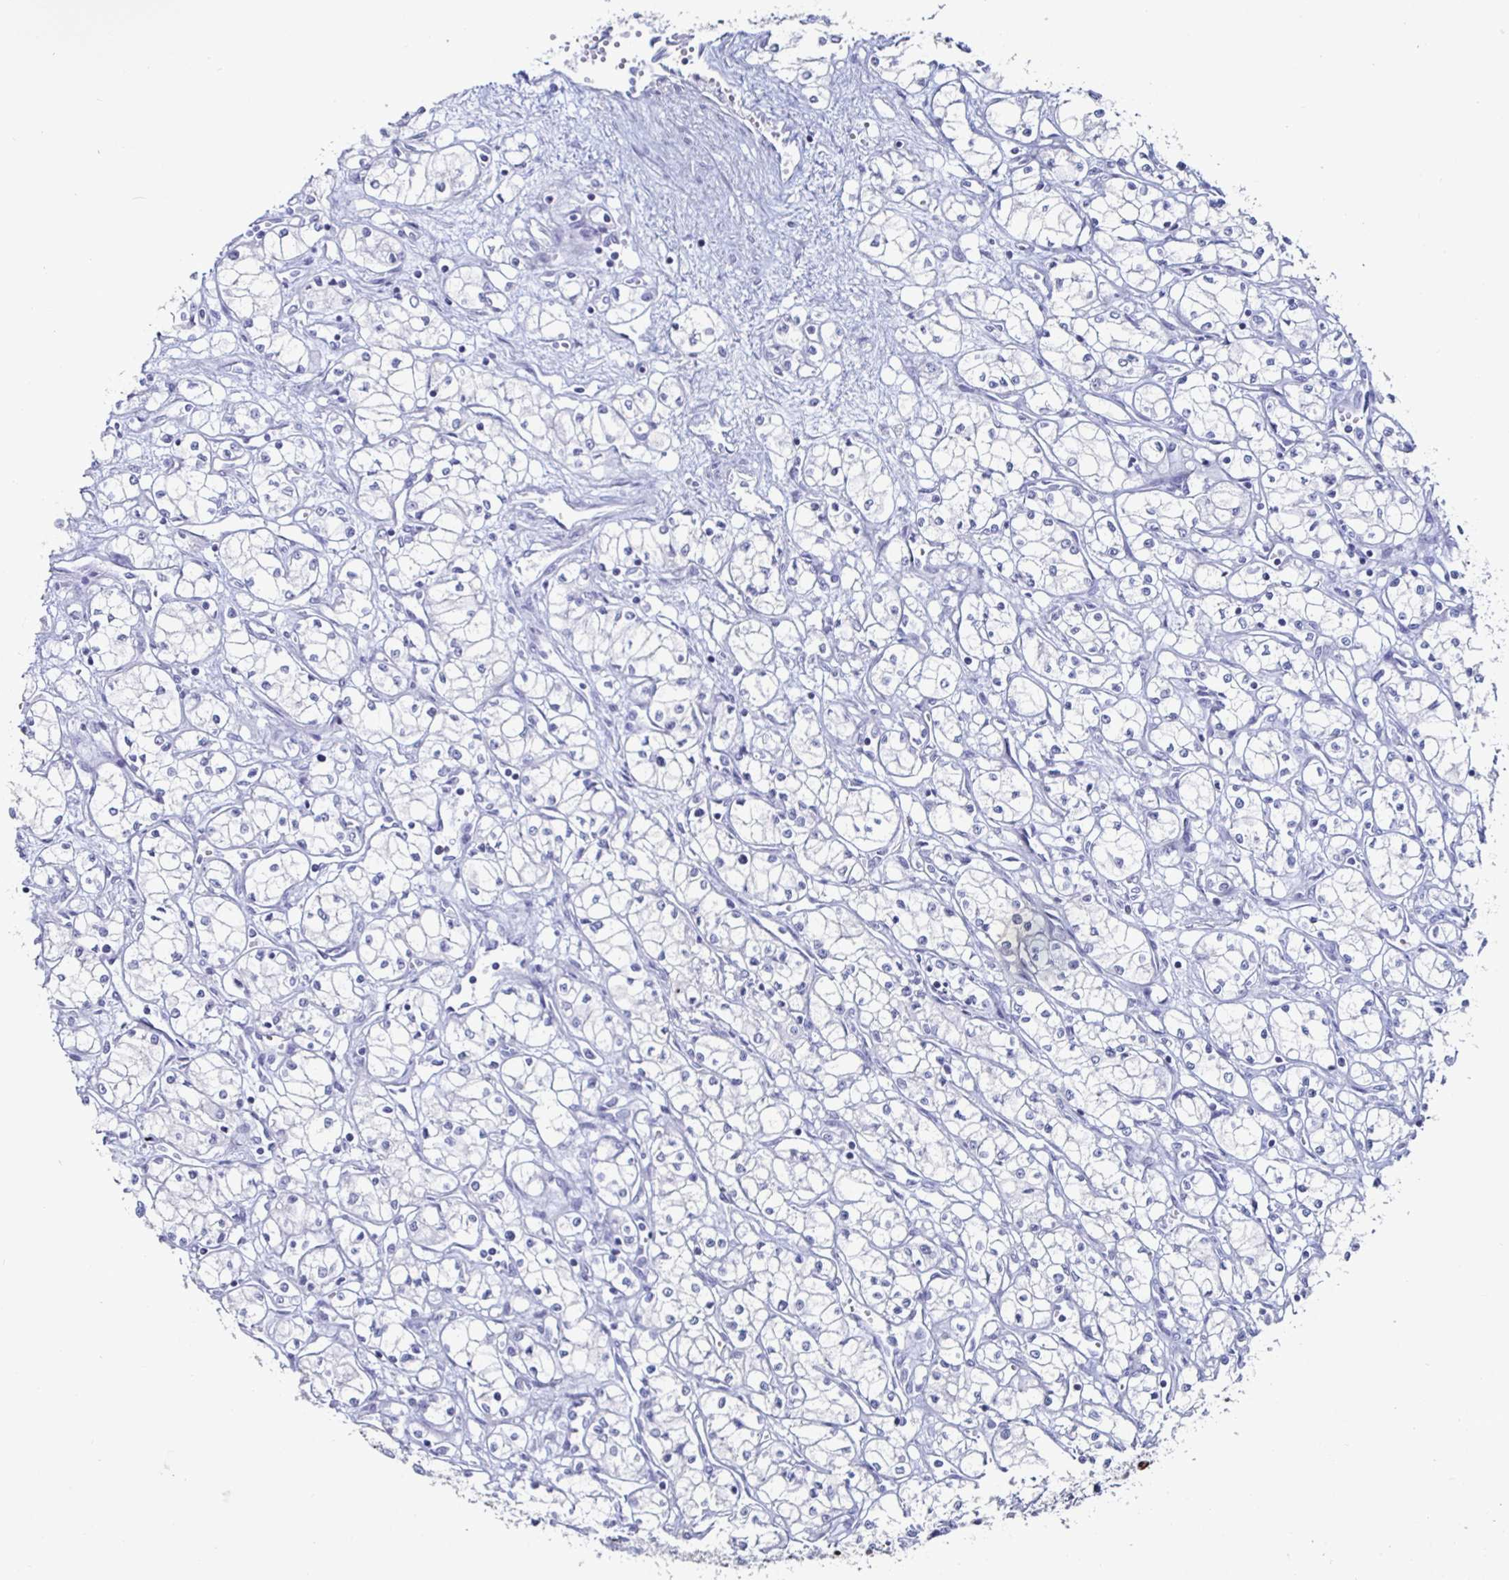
{"staining": {"intensity": "negative", "quantity": "none", "location": "none"}, "tissue": "renal cancer", "cell_type": "Tumor cells", "image_type": "cancer", "snomed": [{"axis": "morphology", "description": "Normal tissue, NOS"}, {"axis": "morphology", "description": "Adenocarcinoma, NOS"}, {"axis": "topography", "description": "Kidney"}], "caption": "High power microscopy histopathology image of an IHC image of renal cancer, revealing no significant staining in tumor cells.", "gene": "DDX39B", "patient": {"sex": "male", "age": 59}}